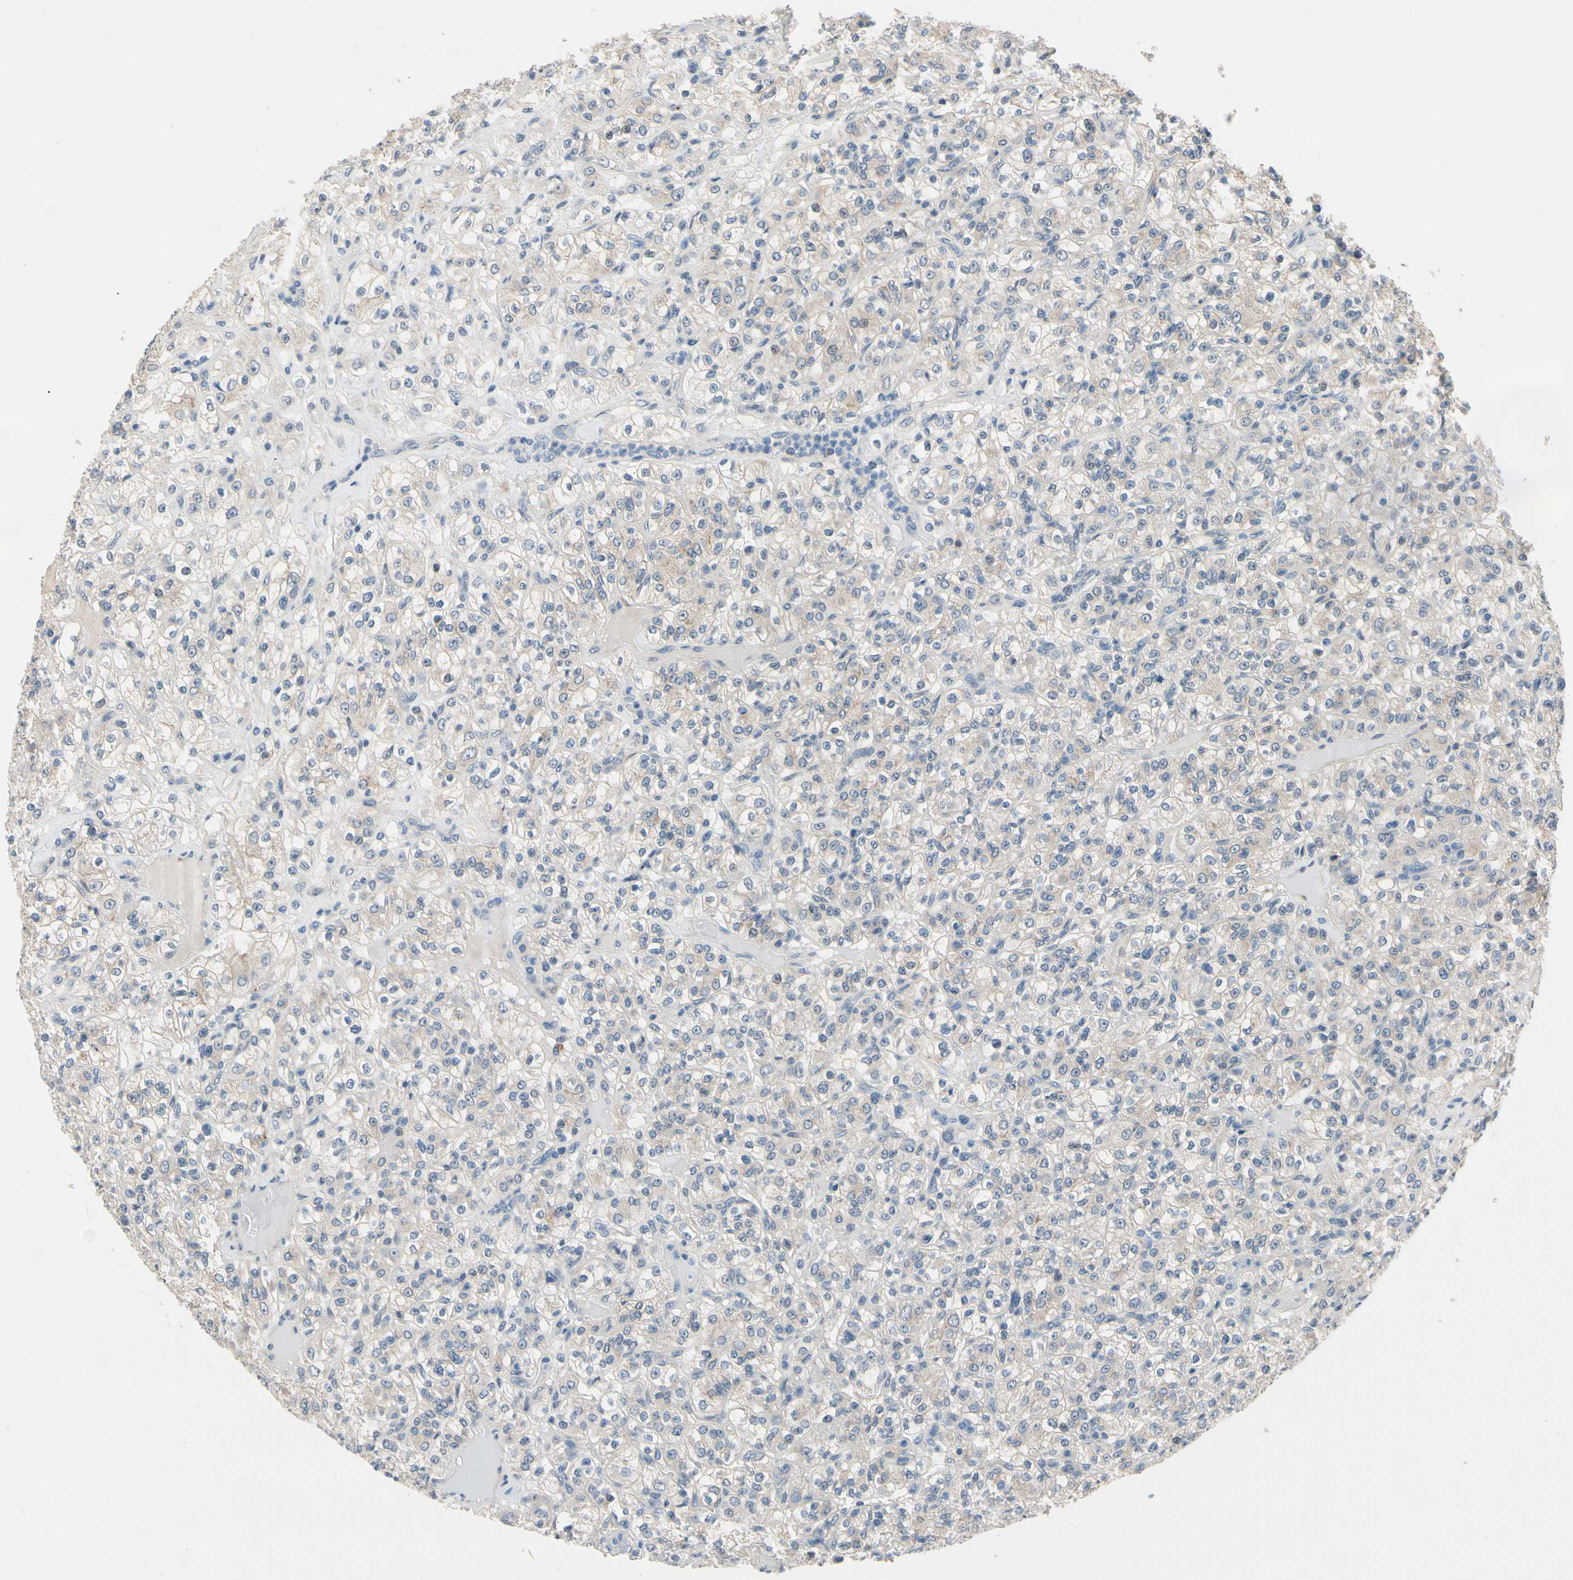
{"staining": {"intensity": "negative", "quantity": "none", "location": "none"}, "tissue": "renal cancer", "cell_type": "Tumor cells", "image_type": "cancer", "snomed": [{"axis": "morphology", "description": "Normal tissue, NOS"}, {"axis": "morphology", "description": "Adenocarcinoma, NOS"}, {"axis": "topography", "description": "Kidney"}], "caption": "Immunohistochemical staining of renal cancer (adenocarcinoma) displays no significant staining in tumor cells.", "gene": "SLC27A6", "patient": {"sex": "female", "age": 72}}